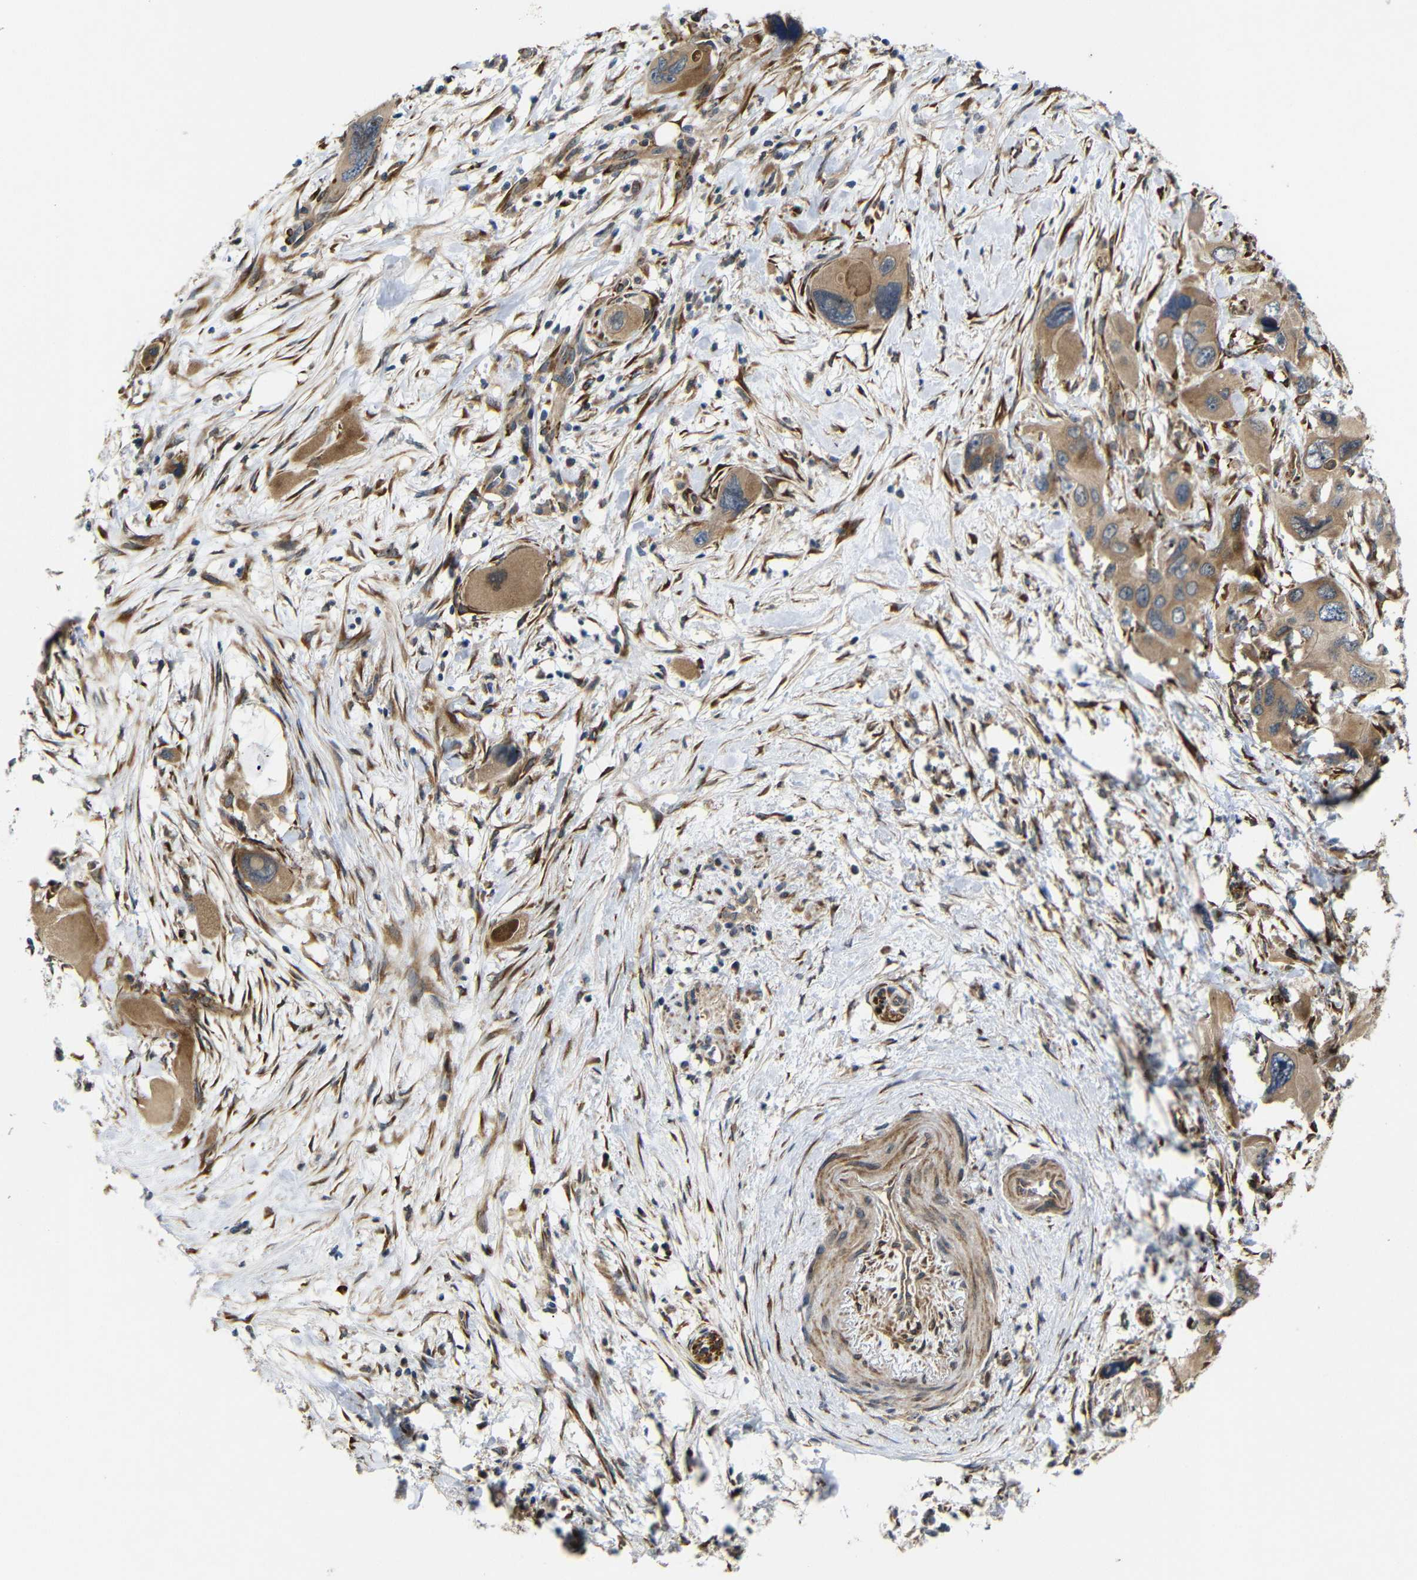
{"staining": {"intensity": "moderate", "quantity": ">75%", "location": "cytoplasmic/membranous"}, "tissue": "pancreatic cancer", "cell_type": "Tumor cells", "image_type": "cancer", "snomed": [{"axis": "morphology", "description": "Adenocarcinoma, NOS"}, {"axis": "topography", "description": "Pancreas"}], "caption": "Protein expression analysis of human pancreatic cancer (adenocarcinoma) reveals moderate cytoplasmic/membranous expression in approximately >75% of tumor cells.", "gene": "P3H2", "patient": {"sex": "male", "age": 73}}